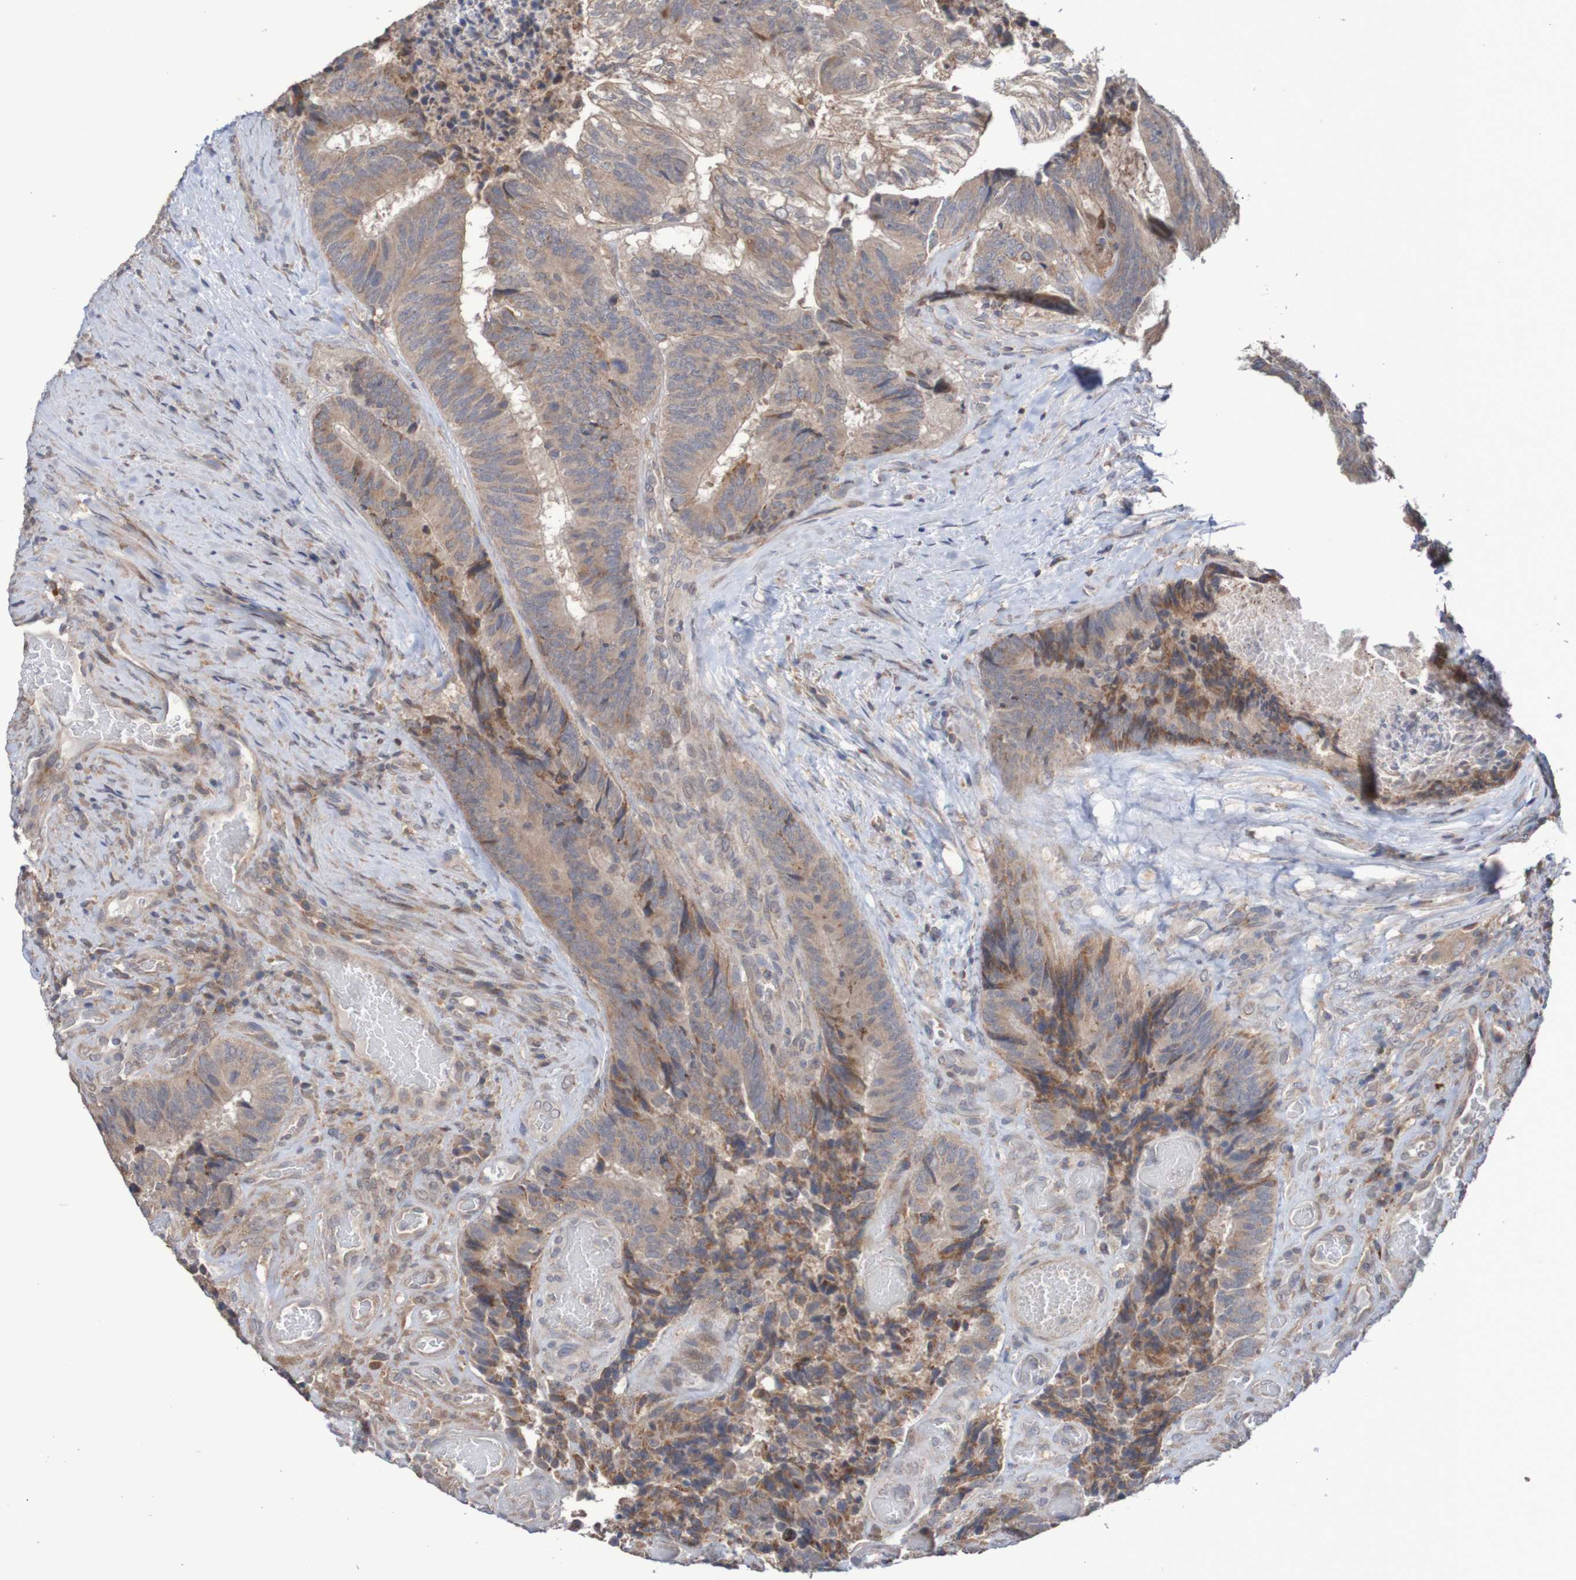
{"staining": {"intensity": "moderate", "quantity": "25%-75%", "location": "cytoplasmic/membranous"}, "tissue": "colorectal cancer", "cell_type": "Tumor cells", "image_type": "cancer", "snomed": [{"axis": "morphology", "description": "Adenocarcinoma, NOS"}, {"axis": "topography", "description": "Rectum"}], "caption": "Tumor cells demonstrate medium levels of moderate cytoplasmic/membranous positivity in about 25%-75% of cells in colorectal cancer (adenocarcinoma).", "gene": "C3orf18", "patient": {"sex": "male", "age": 72}}